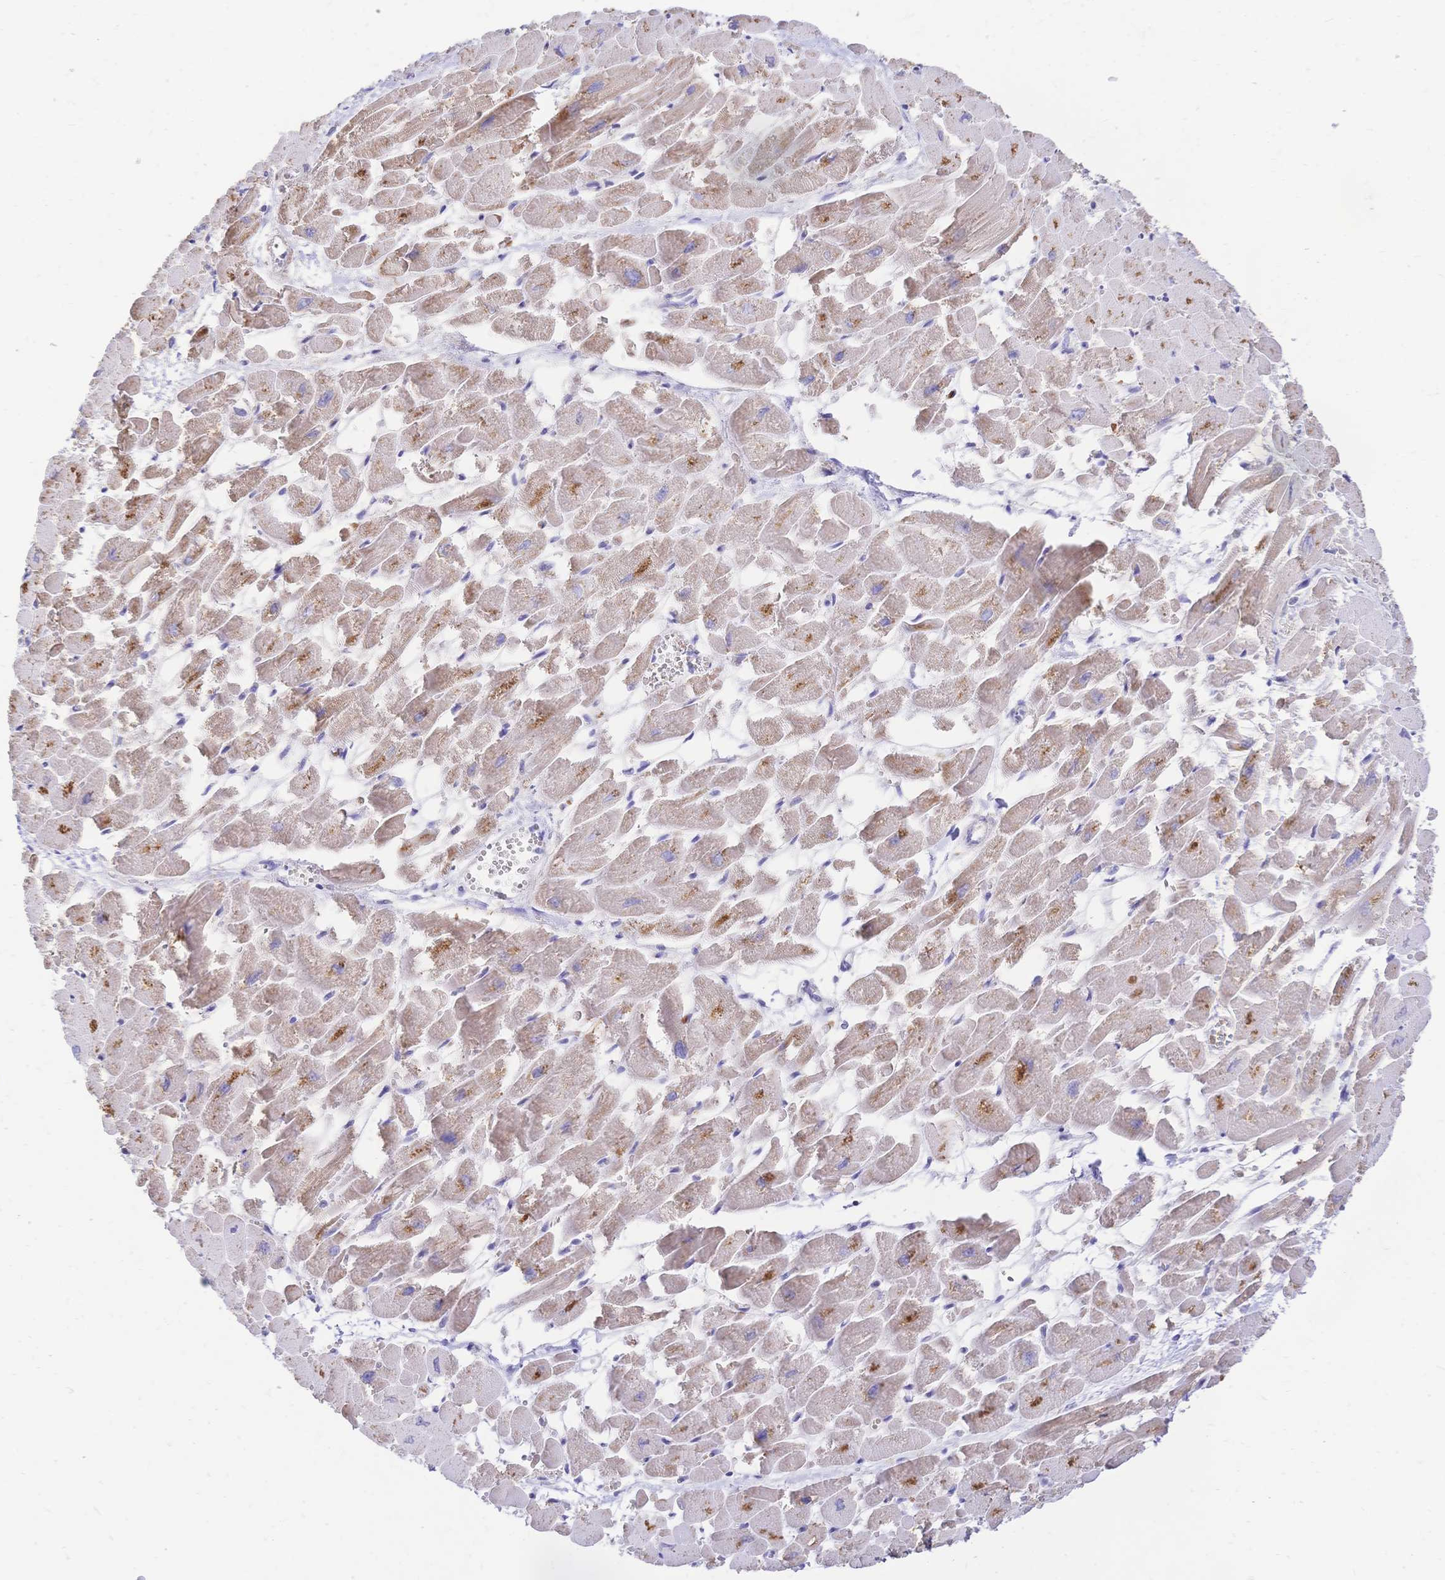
{"staining": {"intensity": "moderate", "quantity": "25%-75%", "location": "cytoplasmic/membranous"}, "tissue": "heart muscle", "cell_type": "Cardiomyocytes", "image_type": "normal", "snomed": [{"axis": "morphology", "description": "Normal tissue, NOS"}, {"axis": "topography", "description": "Heart"}], "caption": "This histopathology image displays IHC staining of normal human heart muscle, with medium moderate cytoplasmic/membranous staining in approximately 25%-75% of cardiomyocytes.", "gene": "CLEC18A", "patient": {"sex": "female", "age": 52}}